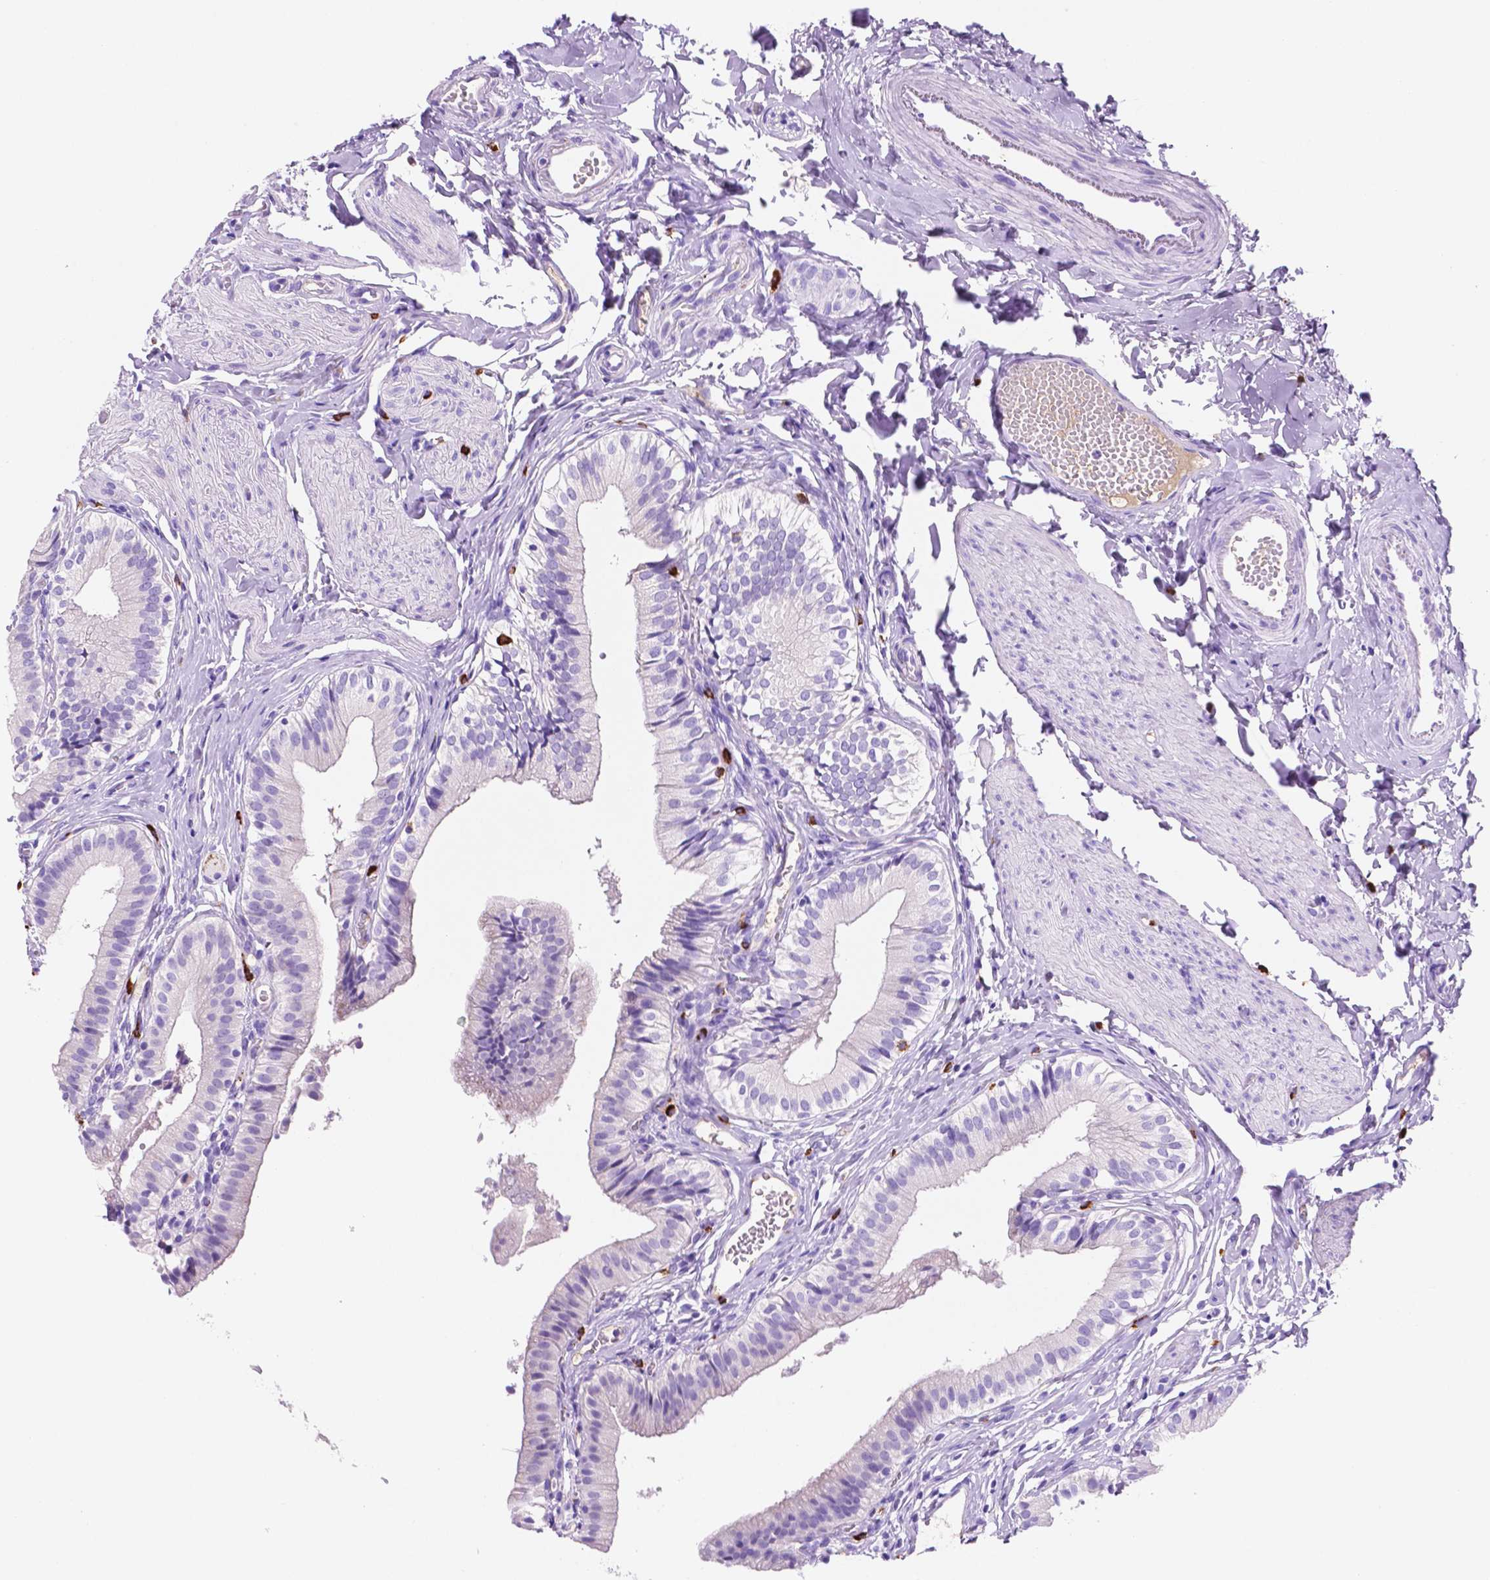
{"staining": {"intensity": "negative", "quantity": "none", "location": "none"}, "tissue": "gallbladder", "cell_type": "Glandular cells", "image_type": "normal", "snomed": [{"axis": "morphology", "description": "Normal tissue, NOS"}, {"axis": "topography", "description": "Gallbladder"}], "caption": "IHC image of normal gallbladder: human gallbladder stained with DAB demonstrates no significant protein expression in glandular cells. (Stains: DAB (3,3'-diaminobenzidine) immunohistochemistry (IHC) with hematoxylin counter stain, Microscopy: brightfield microscopy at high magnification).", "gene": "FOXB2", "patient": {"sex": "female", "age": 47}}